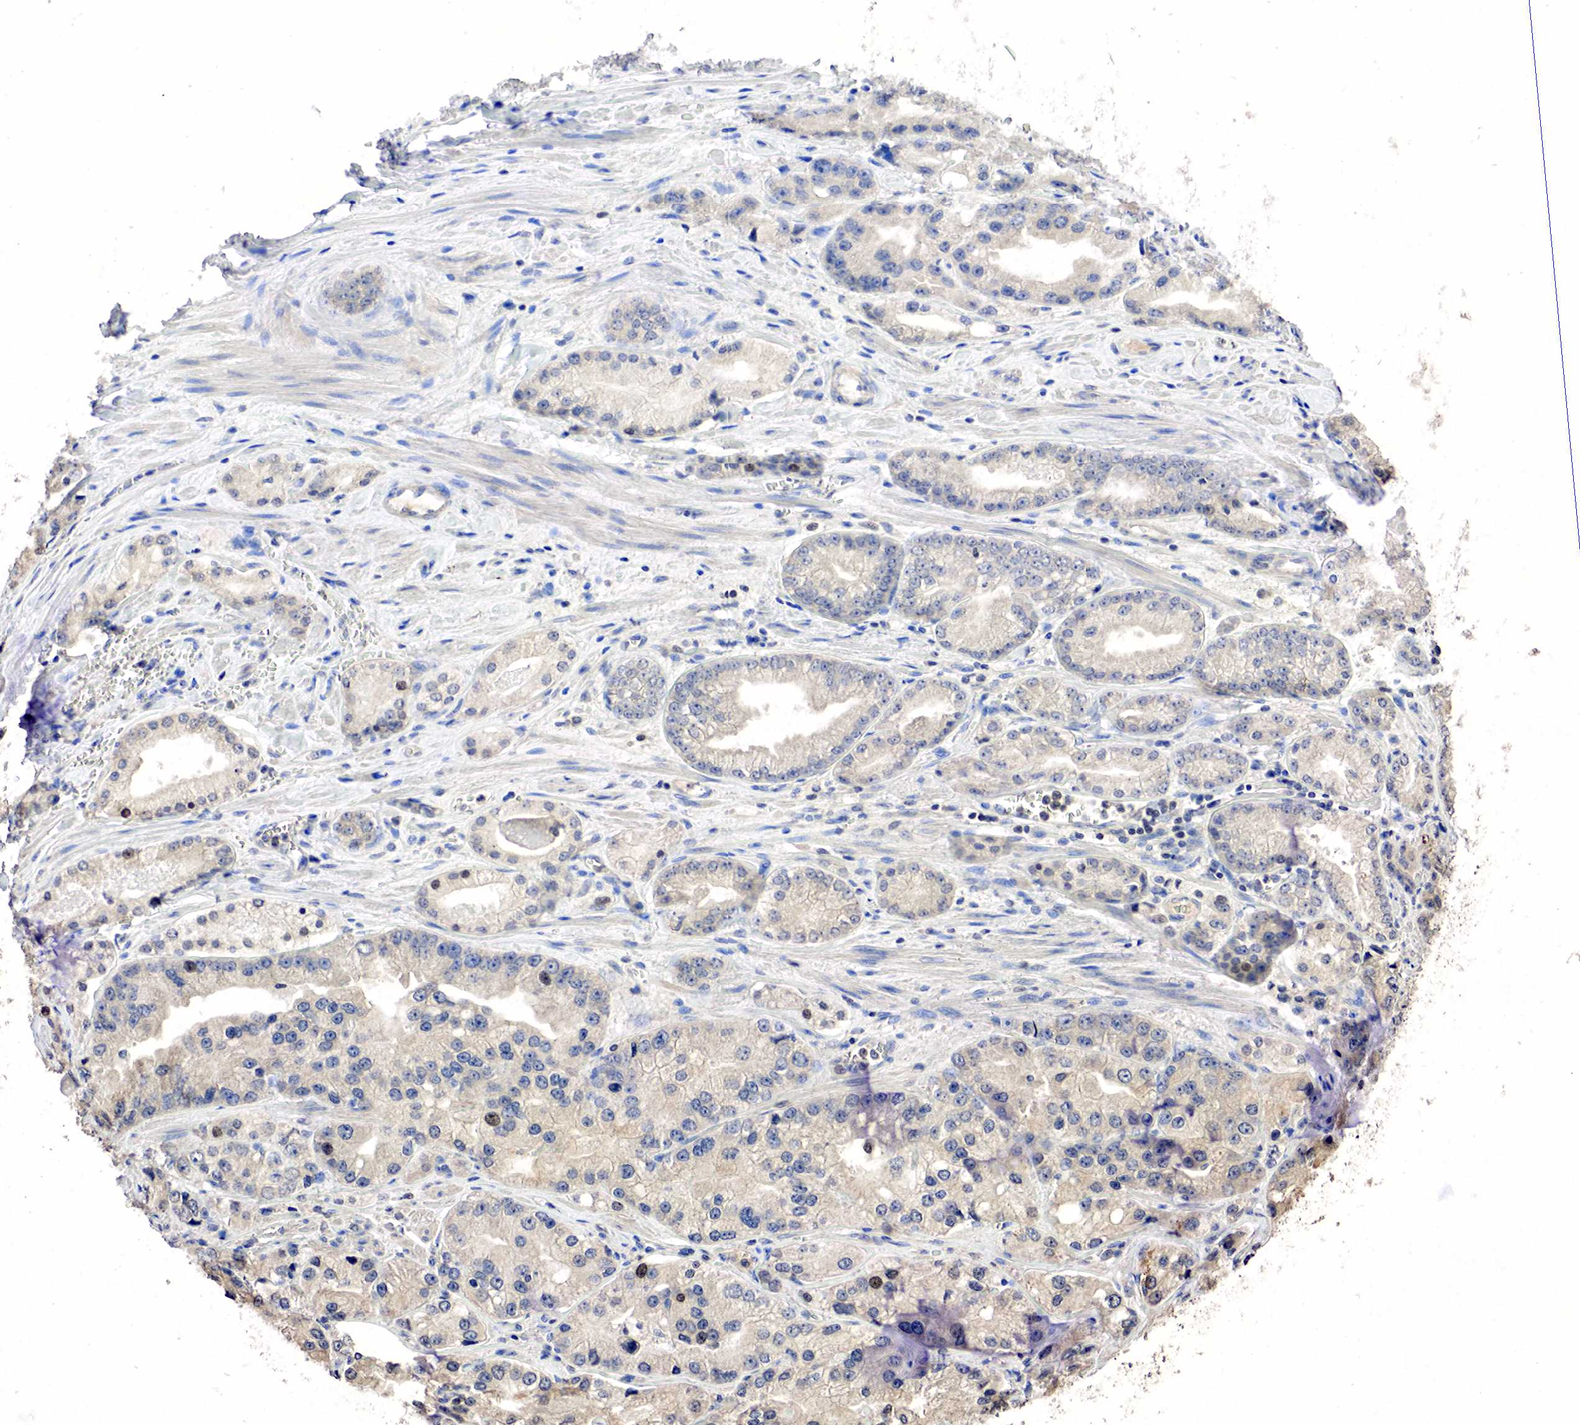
{"staining": {"intensity": "weak", "quantity": "25%-75%", "location": "nuclear"}, "tissue": "prostate cancer", "cell_type": "Tumor cells", "image_type": "cancer", "snomed": [{"axis": "morphology", "description": "Adenocarcinoma, Medium grade"}, {"axis": "topography", "description": "Prostate"}], "caption": "Tumor cells reveal low levels of weak nuclear expression in approximately 25%-75% of cells in human prostate medium-grade adenocarcinoma.", "gene": "SST", "patient": {"sex": "male", "age": 72}}